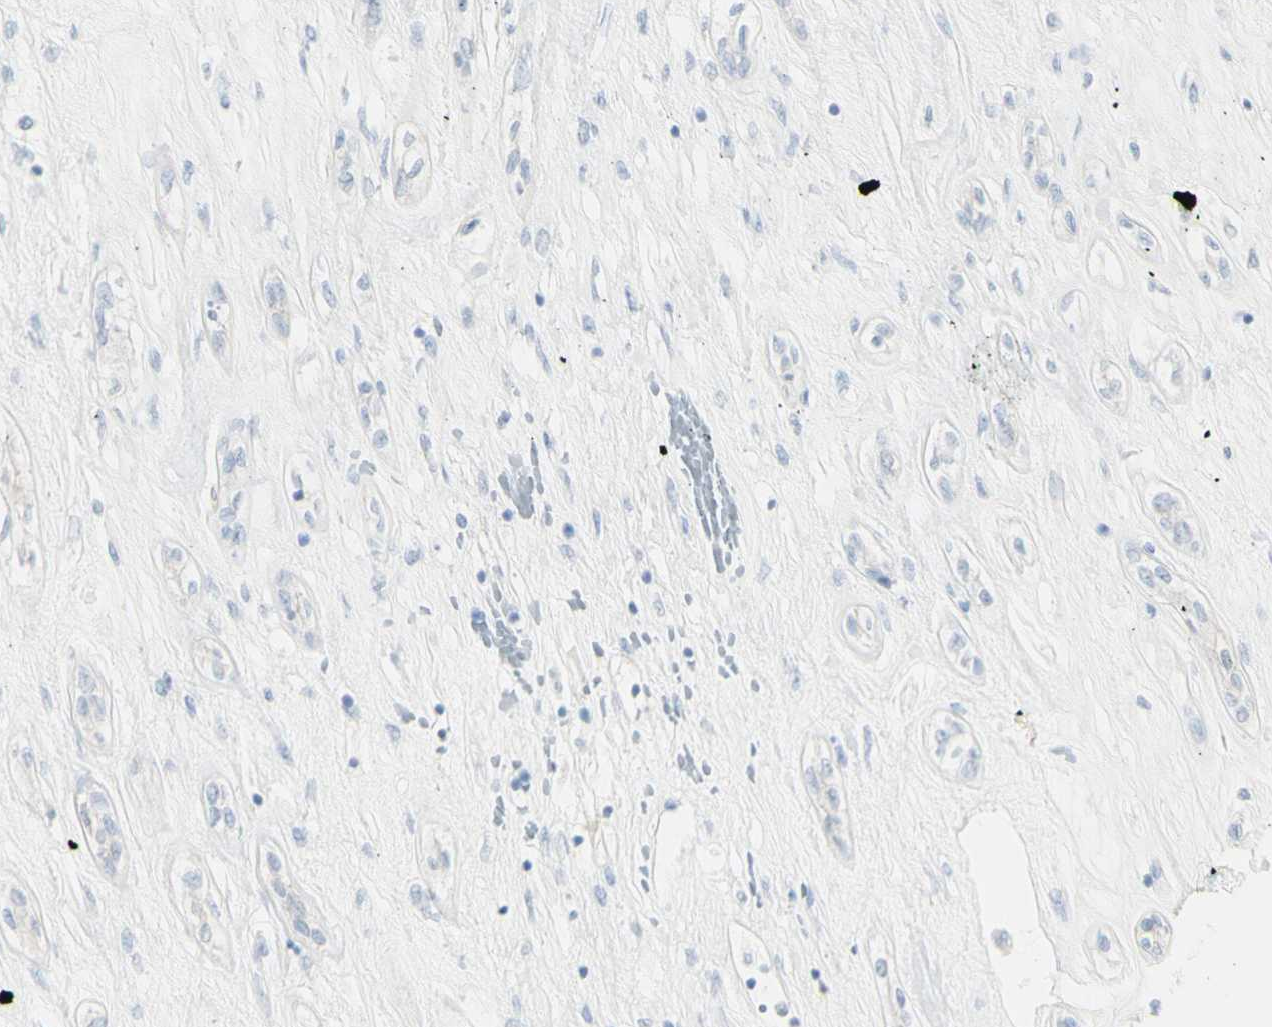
{"staining": {"intensity": "negative", "quantity": "none", "location": "none"}, "tissue": "renal cancer", "cell_type": "Tumor cells", "image_type": "cancer", "snomed": [{"axis": "morphology", "description": "Adenocarcinoma, NOS"}, {"axis": "topography", "description": "Kidney"}], "caption": "The immunohistochemistry histopathology image has no significant expression in tumor cells of renal cancer tissue.", "gene": "ENSG00000198211", "patient": {"sex": "female", "age": 70}}